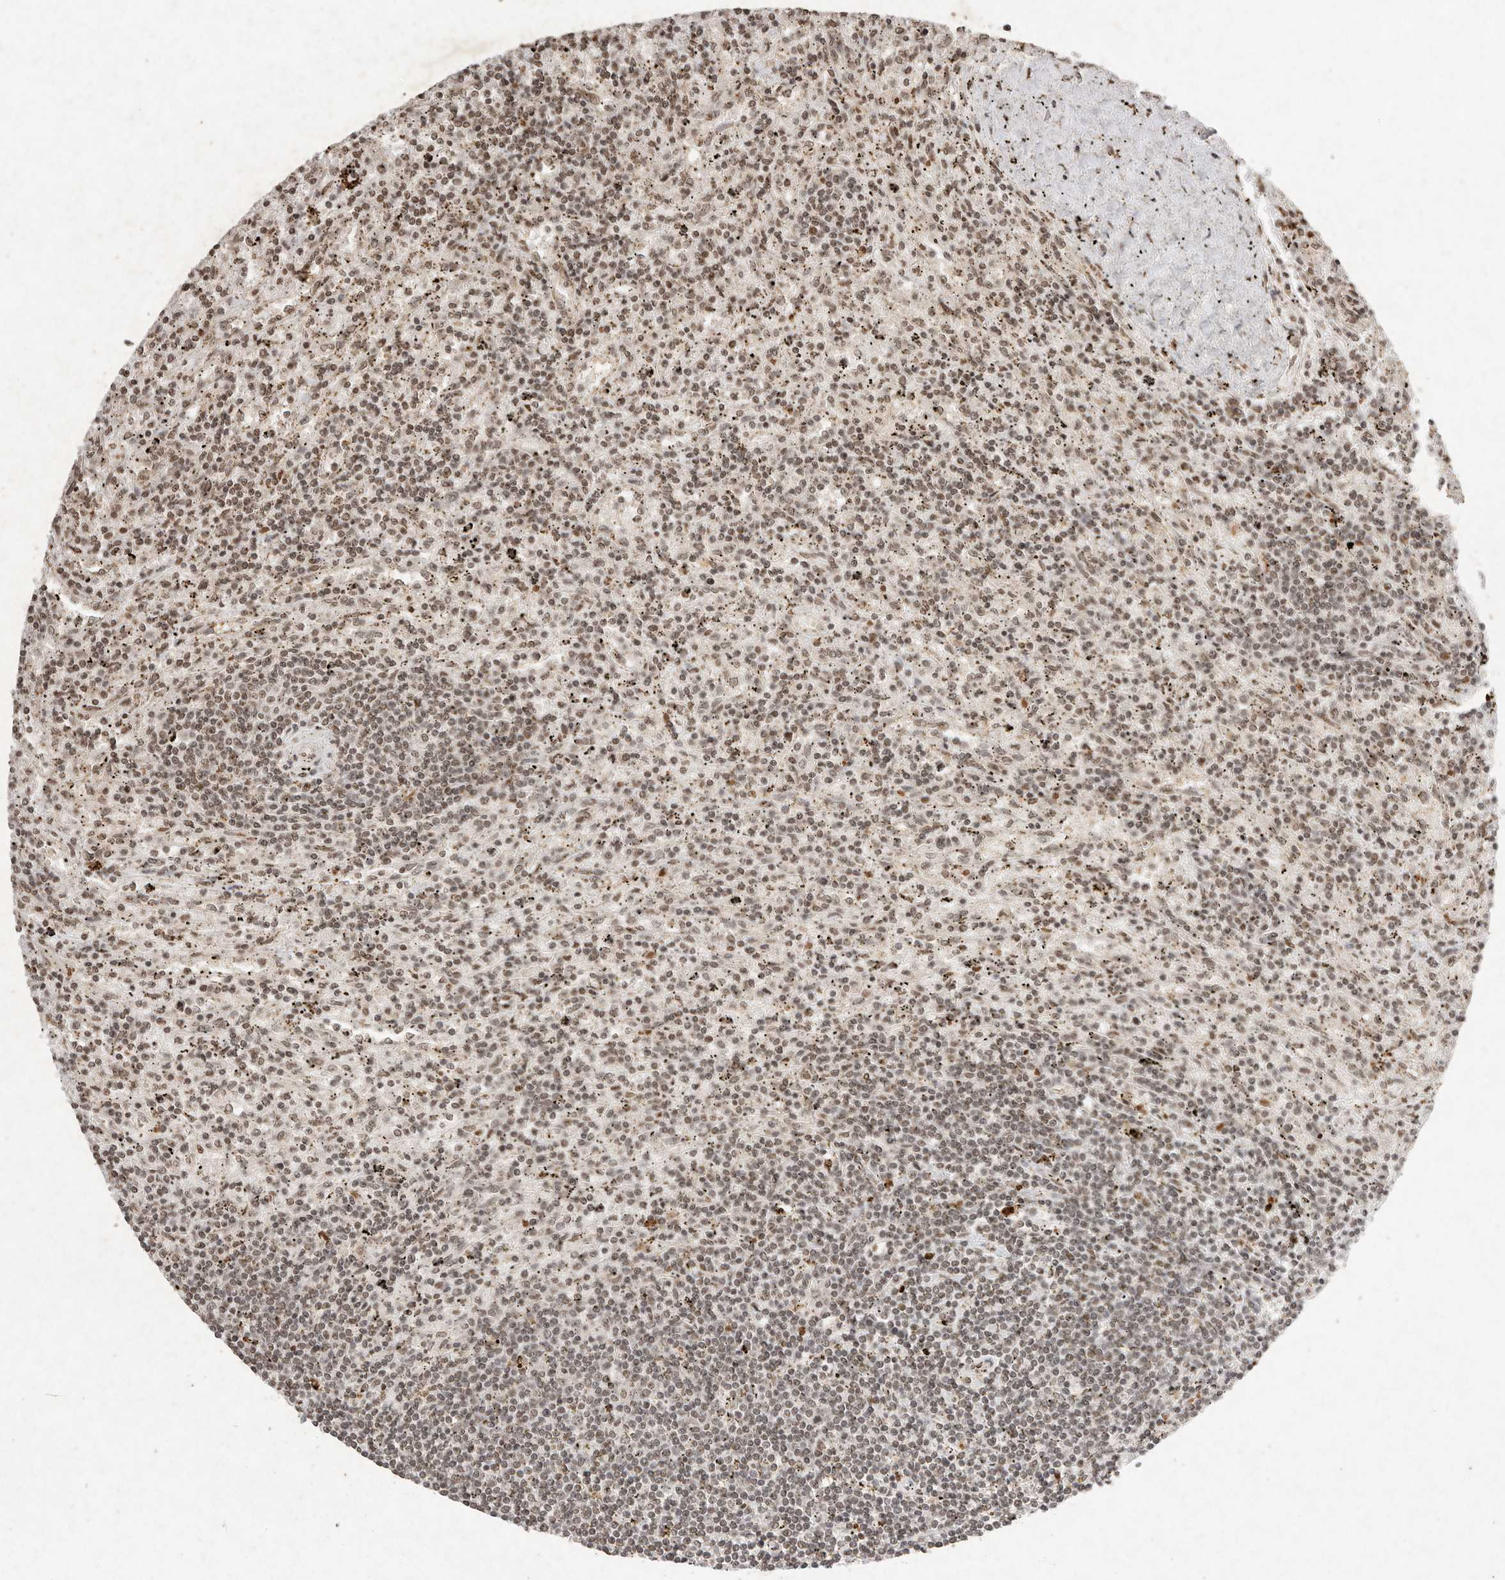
{"staining": {"intensity": "weak", "quantity": "25%-75%", "location": "nuclear"}, "tissue": "lymphoma", "cell_type": "Tumor cells", "image_type": "cancer", "snomed": [{"axis": "morphology", "description": "Malignant lymphoma, non-Hodgkin's type, Low grade"}, {"axis": "topography", "description": "Spleen"}], "caption": "Immunohistochemistry (IHC) of malignant lymphoma, non-Hodgkin's type (low-grade) exhibits low levels of weak nuclear positivity in about 25%-75% of tumor cells. Ihc stains the protein in brown and the nuclei are stained blue.", "gene": "NKX3-2", "patient": {"sex": "male", "age": 76}}